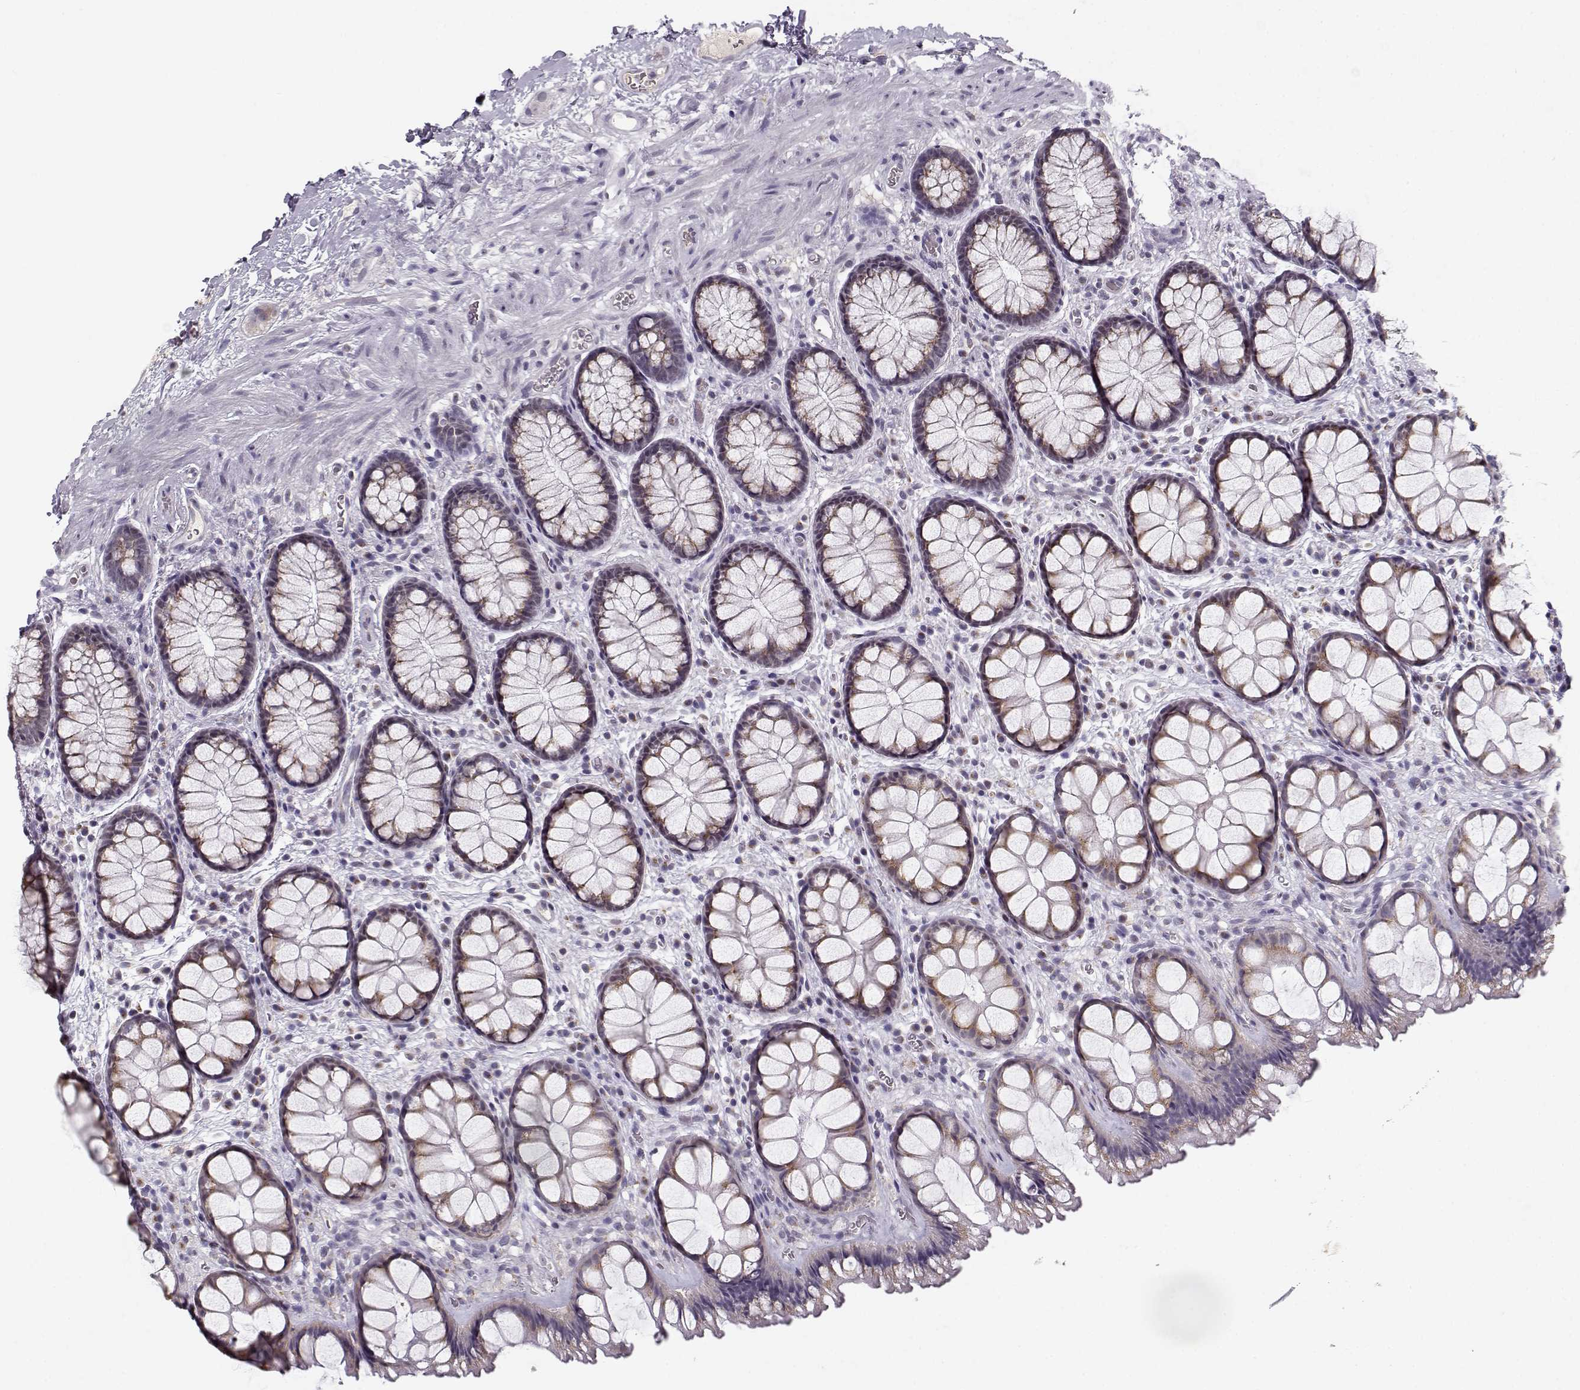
{"staining": {"intensity": "moderate", "quantity": ">75%", "location": "cytoplasmic/membranous"}, "tissue": "rectum", "cell_type": "Glandular cells", "image_type": "normal", "snomed": [{"axis": "morphology", "description": "Normal tissue, NOS"}, {"axis": "topography", "description": "Rectum"}], "caption": "A photomicrograph of rectum stained for a protein reveals moderate cytoplasmic/membranous brown staining in glandular cells. The staining is performed using DAB brown chromogen to label protein expression. The nuclei are counter-stained blue using hematoxylin.", "gene": "SLC4A5", "patient": {"sex": "female", "age": 62}}